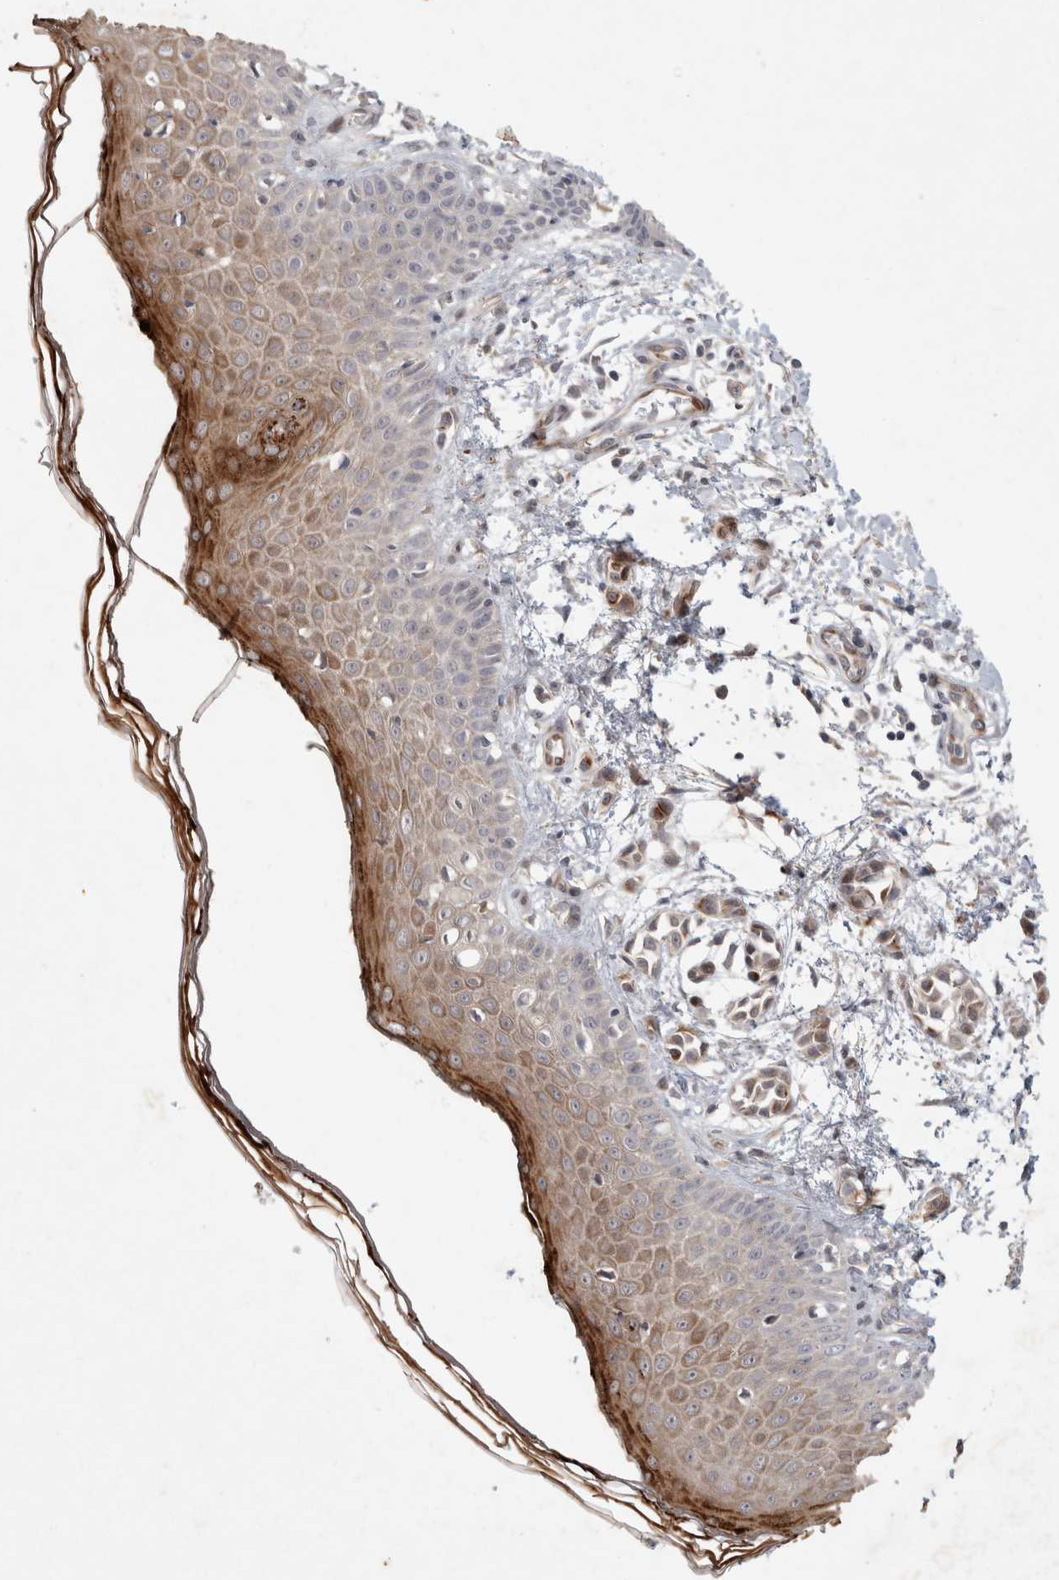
{"staining": {"intensity": "moderate", "quantity": ">75%", "location": "cytoplasmic/membranous"}, "tissue": "skin", "cell_type": "Fibroblasts", "image_type": "normal", "snomed": [{"axis": "morphology", "description": "Normal tissue, NOS"}, {"axis": "morphology", "description": "Inflammation, NOS"}, {"axis": "topography", "description": "Skin"}], "caption": "A brown stain highlights moderate cytoplasmic/membranous staining of a protein in fibroblasts of normal human skin.", "gene": "CRISPLD1", "patient": {"sex": "female", "age": 44}}